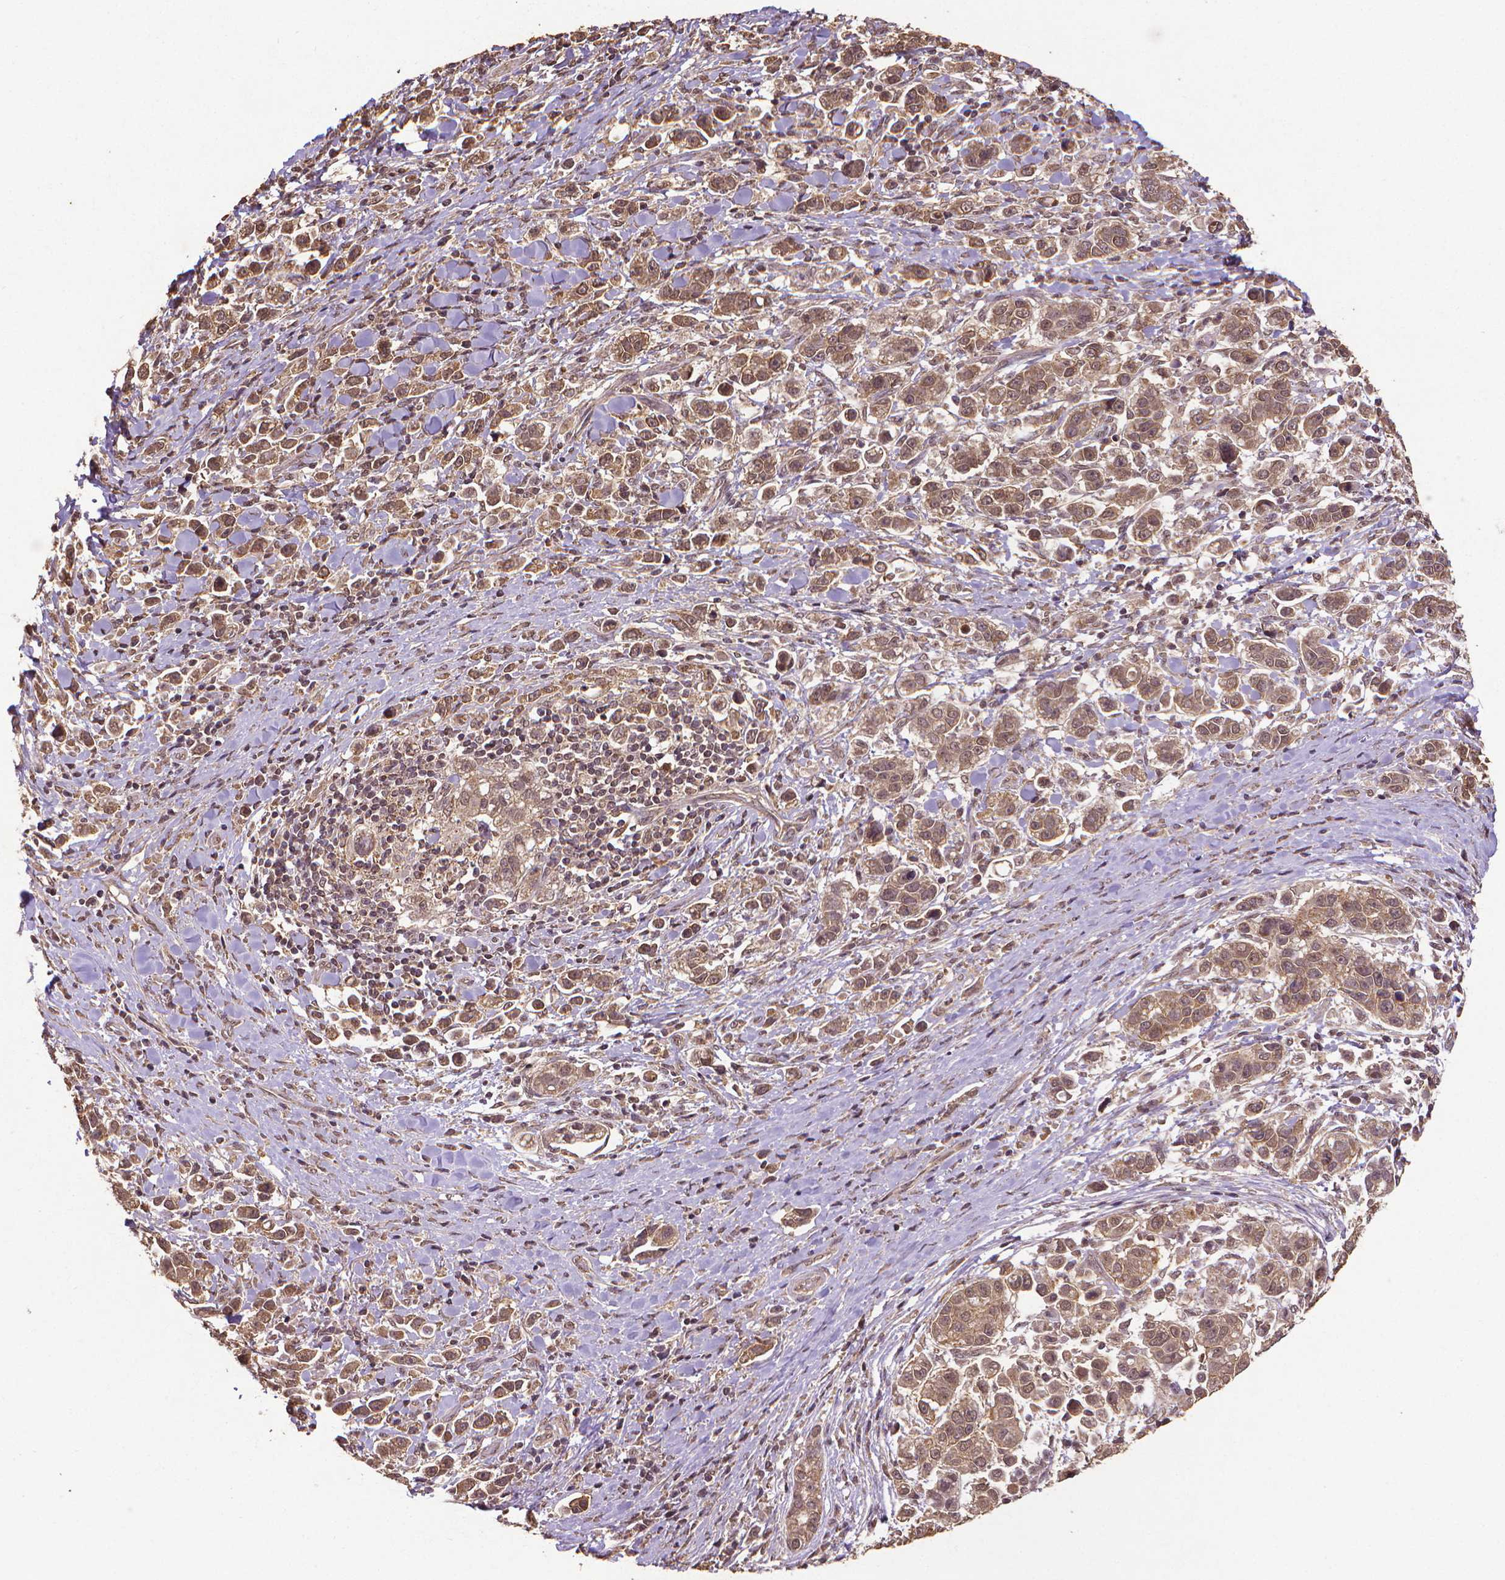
{"staining": {"intensity": "moderate", "quantity": ">75%", "location": "cytoplasmic/membranous,nuclear"}, "tissue": "stomach cancer", "cell_type": "Tumor cells", "image_type": "cancer", "snomed": [{"axis": "morphology", "description": "Adenocarcinoma, NOS"}, {"axis": "topography", "description": "Stomach"}], "caption": "A medium amount of moderate cytoplasmic/membranous and nuclear staining is identified in approximately >75% of tumor cells in stomach cancer tissue.", "gene": "DCAF1", "patient": {"sex": "male", "age": 93}}